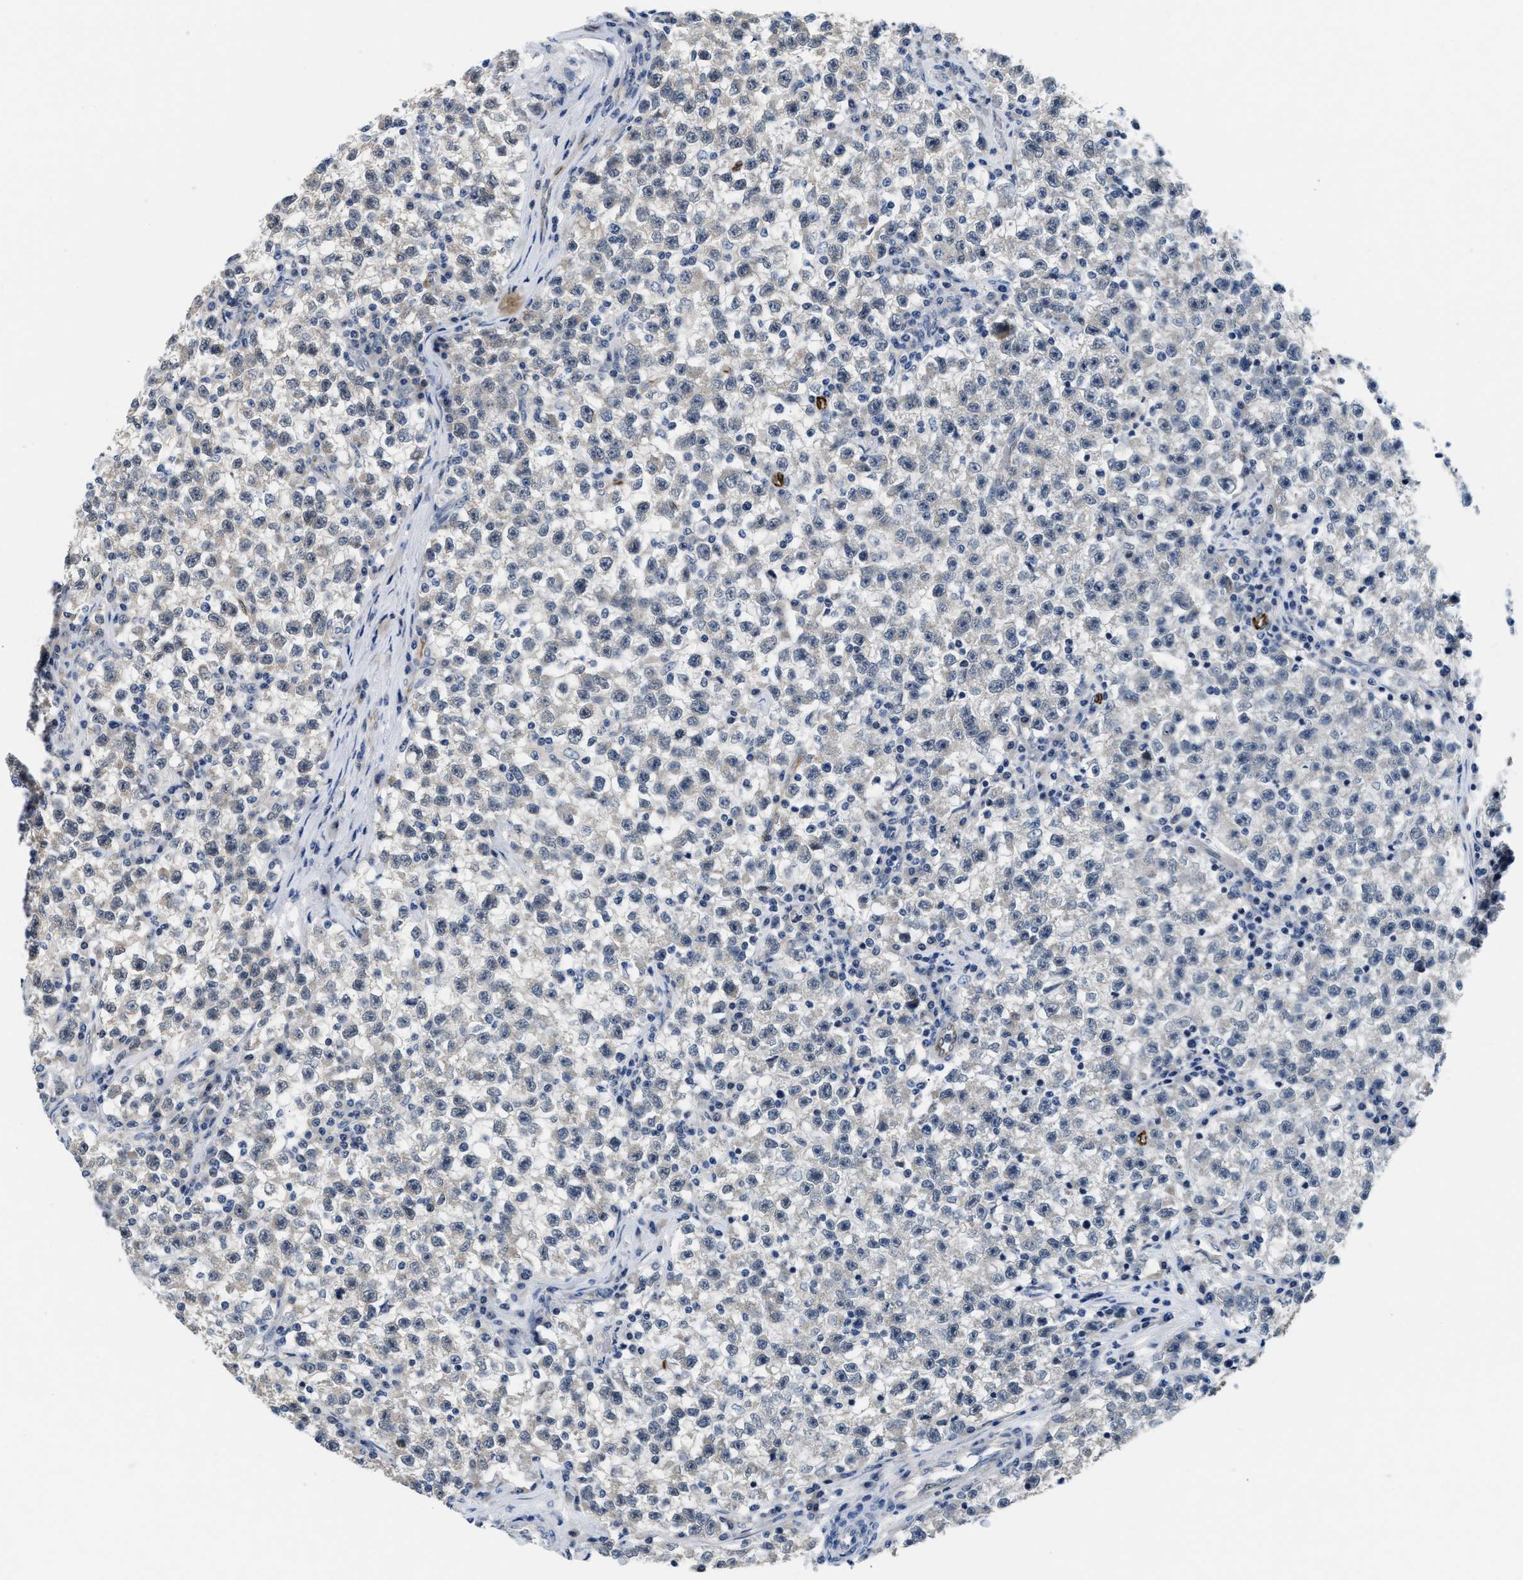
{"staining": {"intensity": "negative", "quantity": "none", "location": "none"}, "tissue": "testis cancer", "cell_type": "Tumor cells", "image_type": "cancer", "snomed": [{"axis": "morphology", "description": "Seminoma, NOS"}, {"axis": "topography", "description": "Testis"}], "caption": "The immunohistochemistry (IHC) image has no significant positivity in tumor cells of seminoma (testis) tissue.", "gene": "CLGN", "patient": {"sex": "male", "age": 22}}